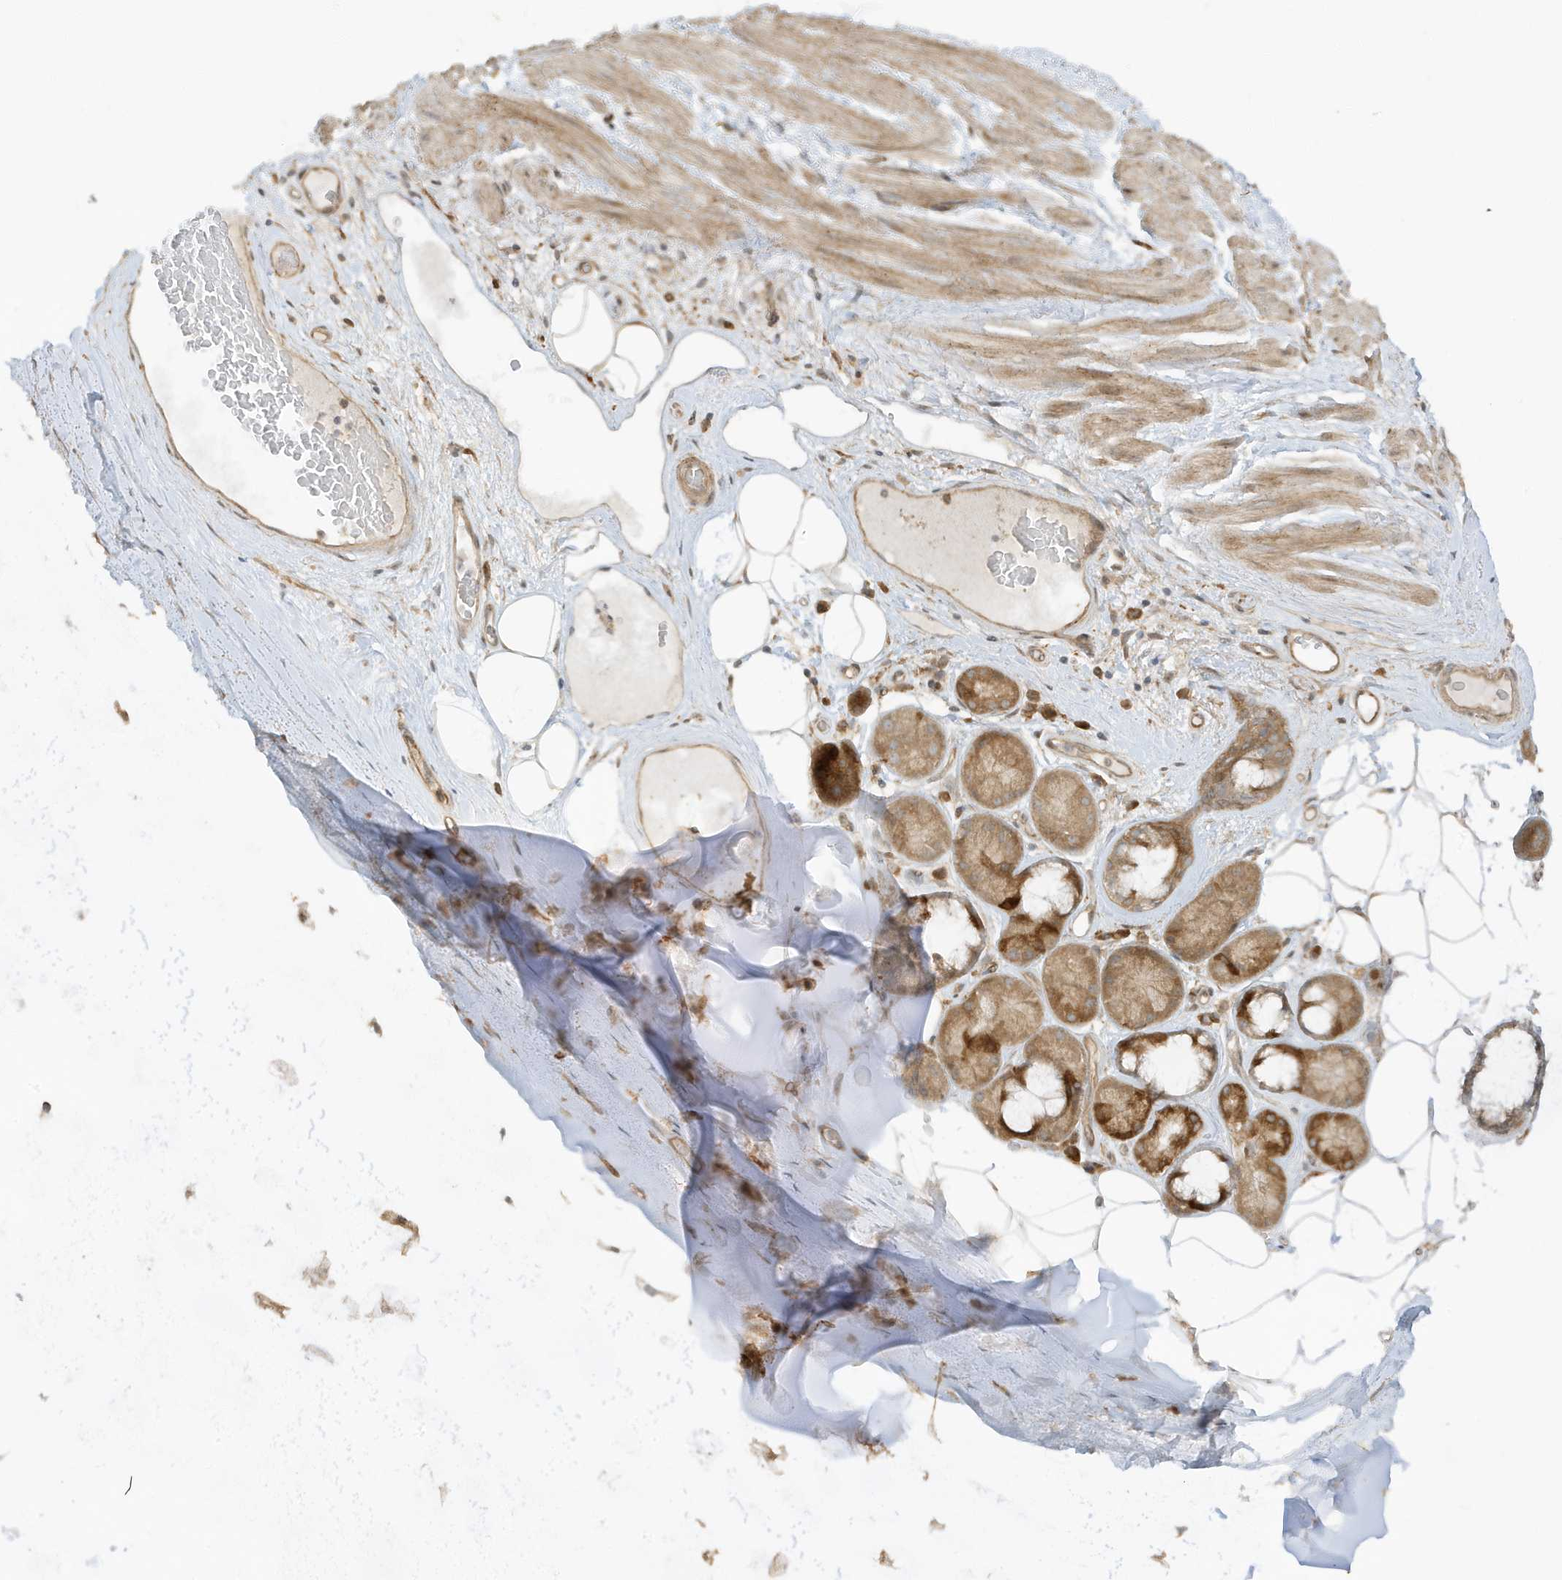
{"staining": {"intensity": "weak", "quantity": ">75%", "location": "cytoplasmic/membranous"}, "tissue": "adipose tissue", "cell_type": "Adipocytes", "image_type": "normal", "snomed": [{"axis": "morphology", "description": "Normal tissue, NOS"}, {"axis": "morphology", "description": "Squamous cell carcinoma, NOS"}, {"axis": "topography", "description": "Lymph node"}, {"axis": "topography", "description": "Bronchus"}, {"axis": "topography", "description": "Lung"}], "caption": "Immunohistochemical staining of normal human adipose tissue exhibits >75% levels of weak cytoplasmic/membranous protein staining in approximately >75% of adipocytes. Immunohistochemistry stains the protein in brown and the nuclei are stained blue.", "gene": "SCARF2", "patient": {"sex": "male", "age": 66}}